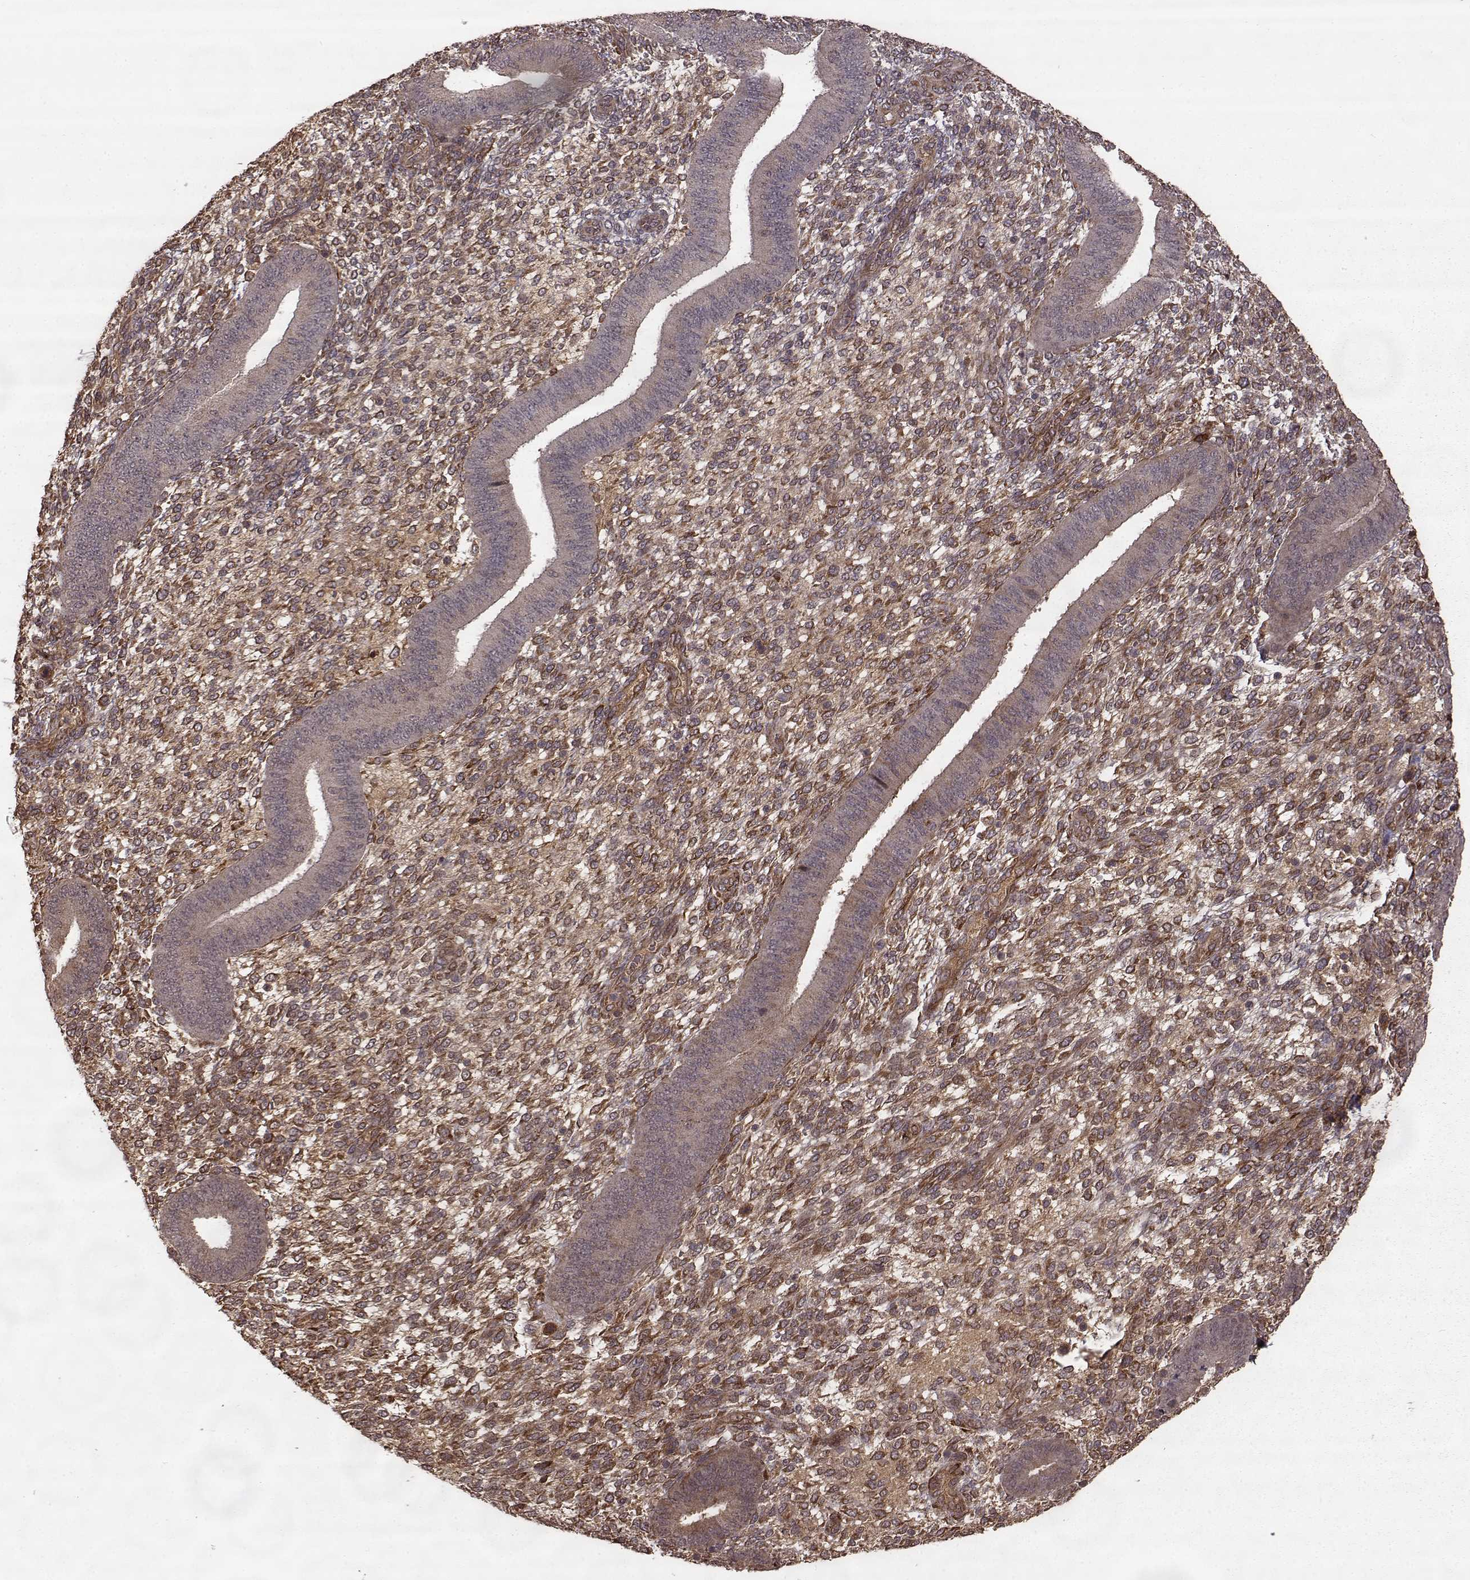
{"staining": {"intensity": "moderate", "quantity": "25%-75%", "location": "cytoplasmic/membranous"}, "tissue": "endometrium", "cell_type": "Cells in endometrial stroma", "image_type": "normal", "snomed": [{"axis": "morphology", "description": "Normal tissue, NOS"}, {"axis": "topography", "description": "Endometrium"}], "caption": "Immunohistochemistry (IHC) image of unremarkable endometrium stained for a protein (brown), which displays medium levels of moderate cytoplasmic/membranous positivity in about 25%-75% of cells in endometrial stroma.", "gene": "FSTL1", "patient": {"sex": "female", "age": 39}}